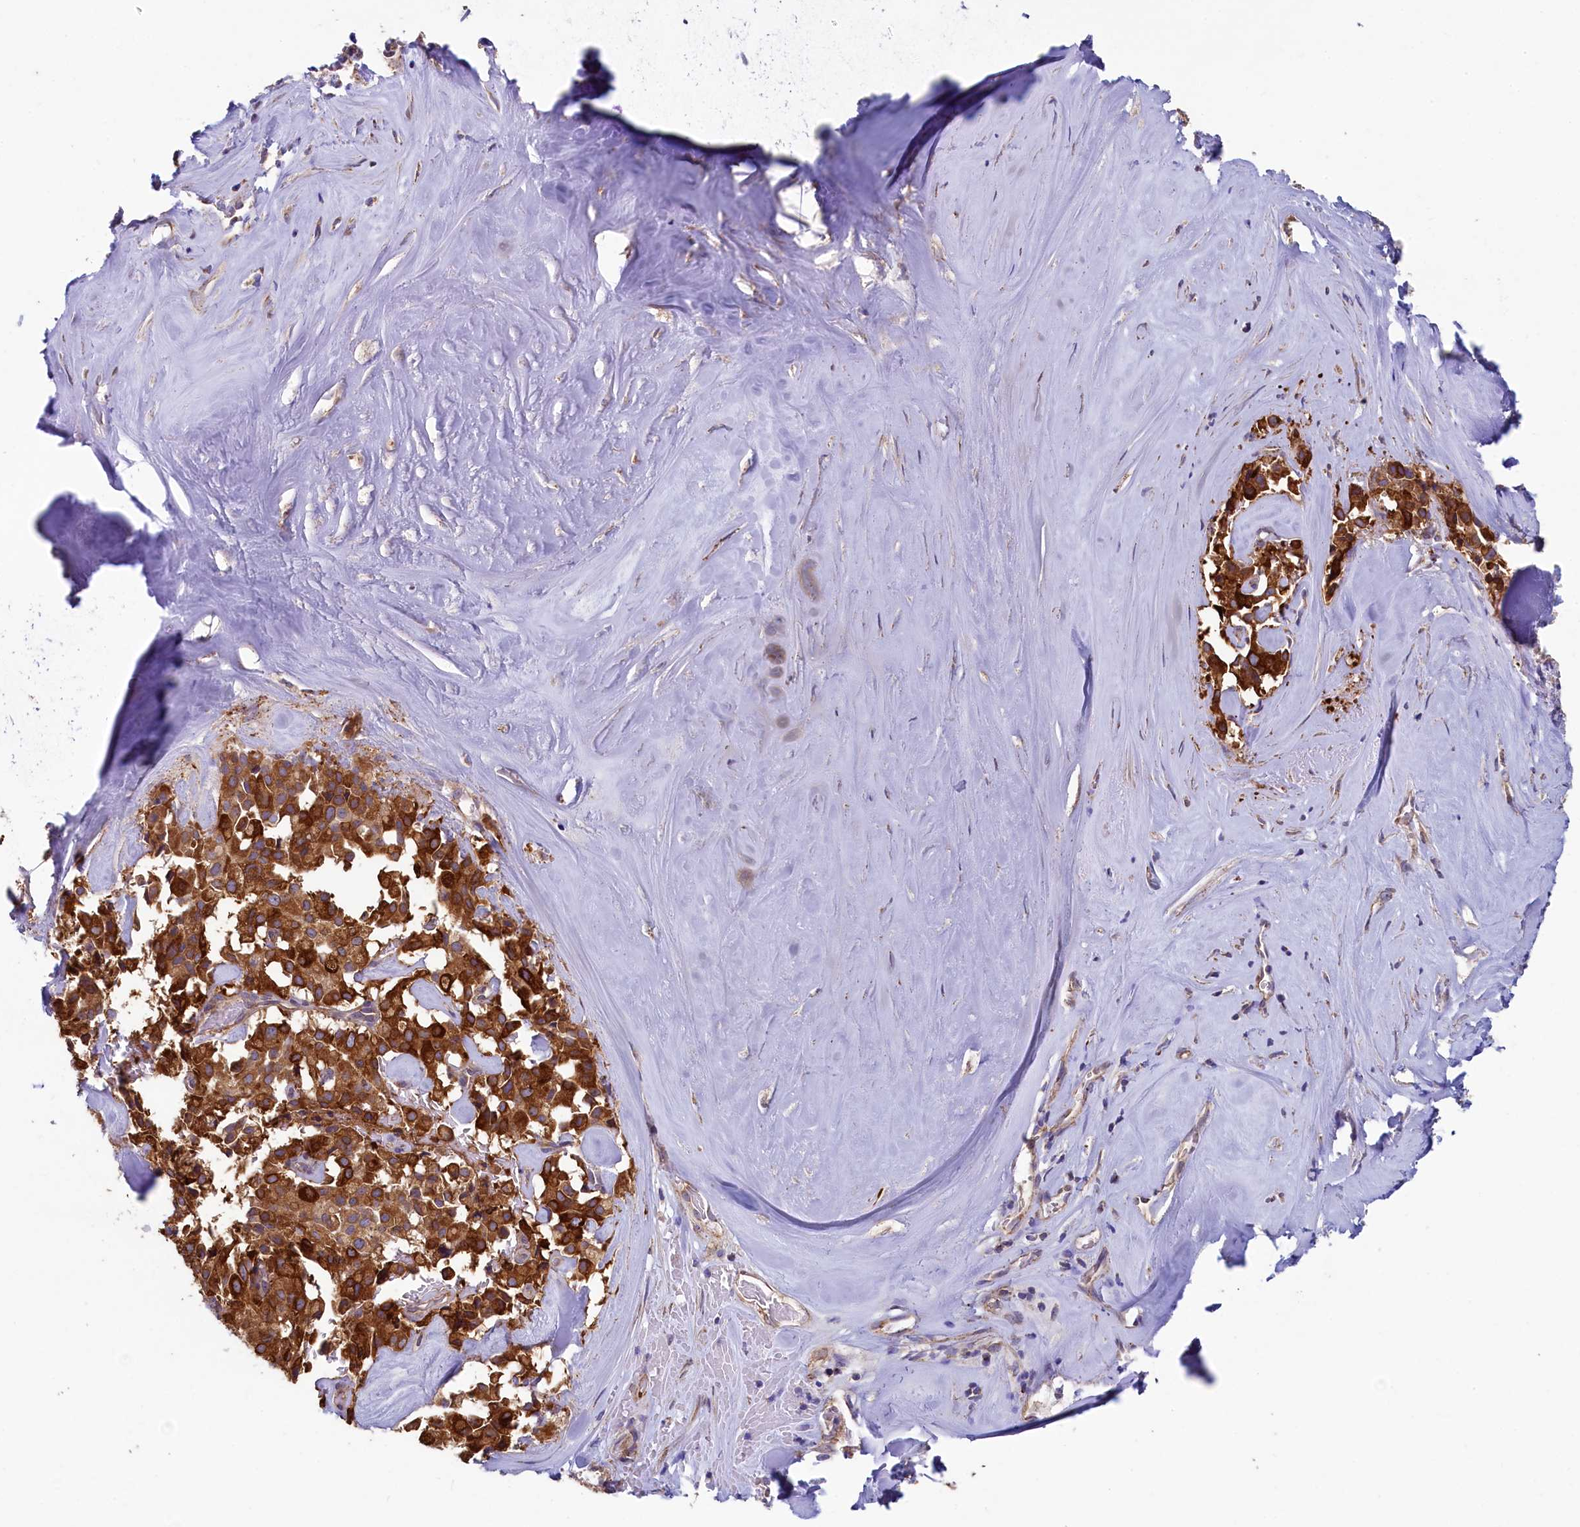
{"staining": {"intensity": "strong", "quantity": ">75%", "location": "cytoplasmic/membranous"}, "tissue": "pancreatic cancer", "cell_type": "Tumor cells", "image_type": "cancer", "snomed": [{"axis": "morphology", "description": "Adenocarcinoma, NOS"}, {"axis": "topography", "description": "Pancreas"}], "caption": "There is high levels of strong cytoplasmic/membranous staining in tumor cells of adenocarcinoma (pancreatic), as demonstrated by immunohistochemical staining (brown color).", "gene": "SPATA2L", "patient": {"sex": "male", "age": 65}}